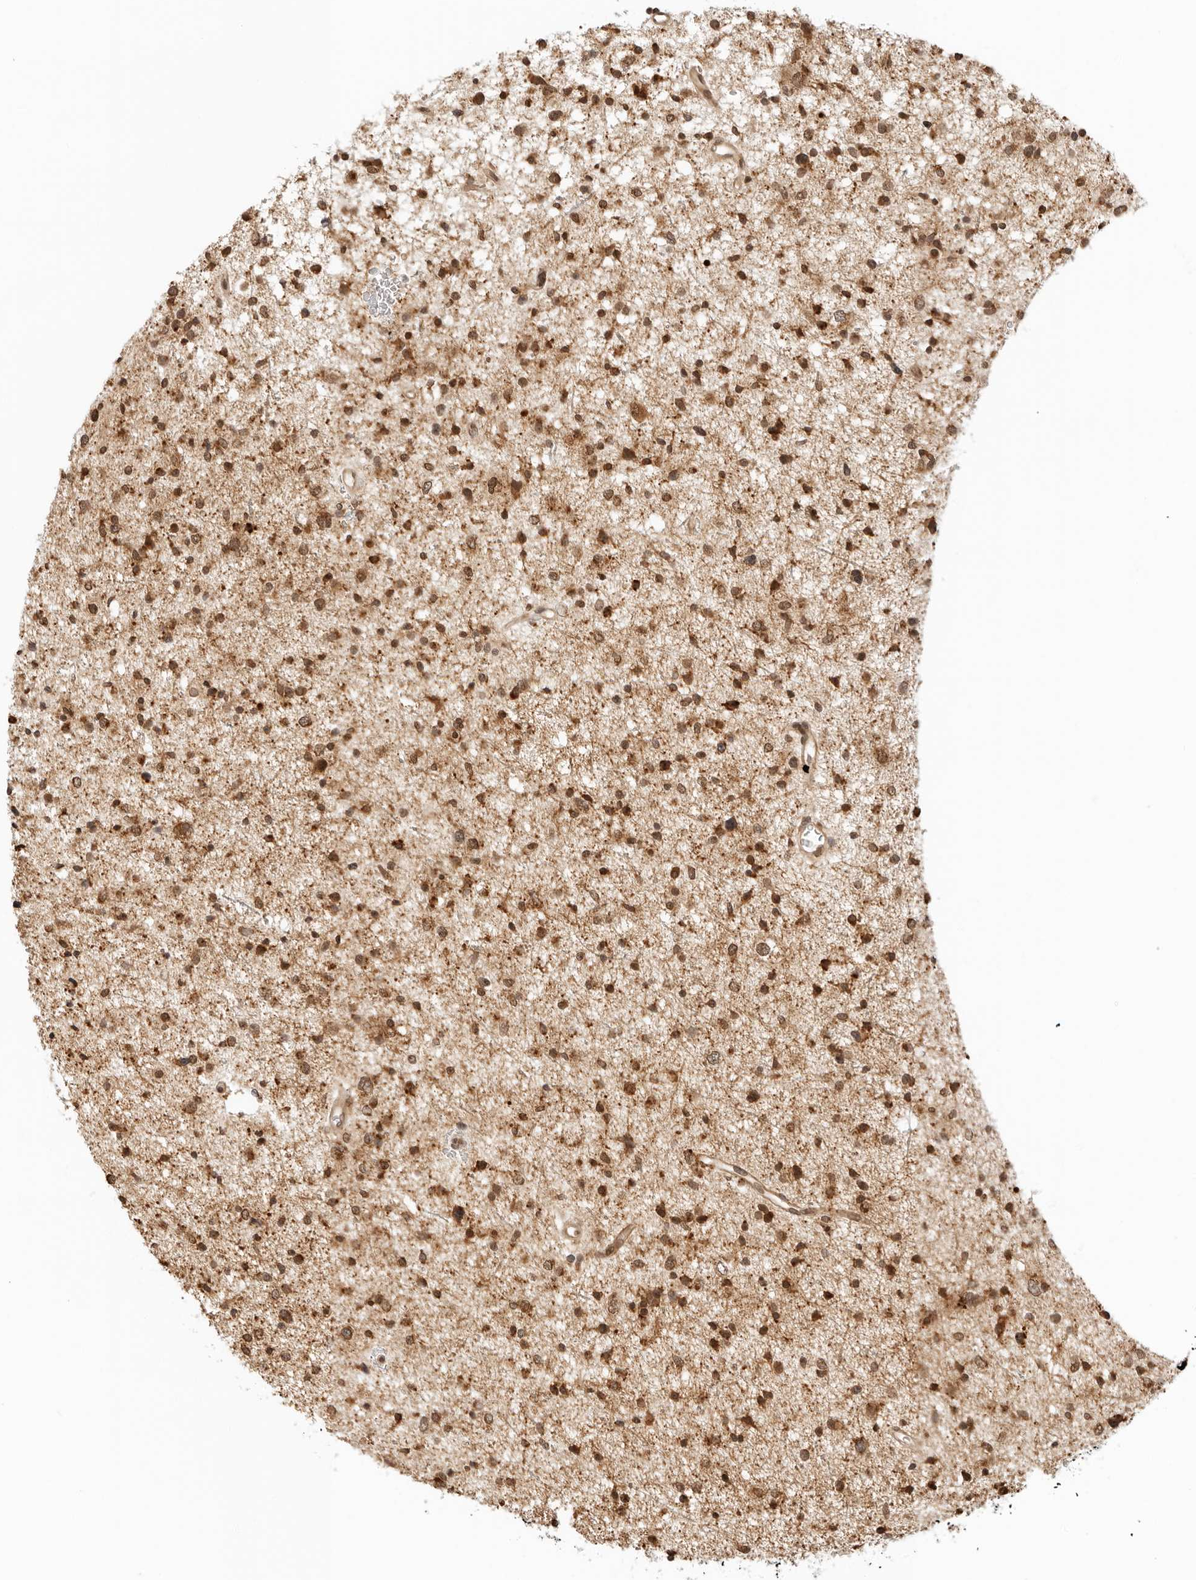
{"staining": {"intensity": "moderate", "quantity": ">75%", "location": "cytoplasmic/membranous"}, "tissue": "glioma", "cell_type": "Tumor cells", "image_type": "cancer", "snomed": [{"axis": "morphology", "description": "Glioma, malignant, Low grade"}, {"axis": "topography", "description": "Brain"}], "caption": "A brown stain highlights moderate cytoplasmic/membranous staining of a protein in malignant glioma (low-grade) tumor cells. The staining was performed using DAB (3,3'-diaminobenzidine) to visualize the protein expression in brown, while the nuclei were stained in blue with hematoxylin (Magnification: 20x).", "gene": "RC3H1", "patient": {"sex": "female", "age": 37}}